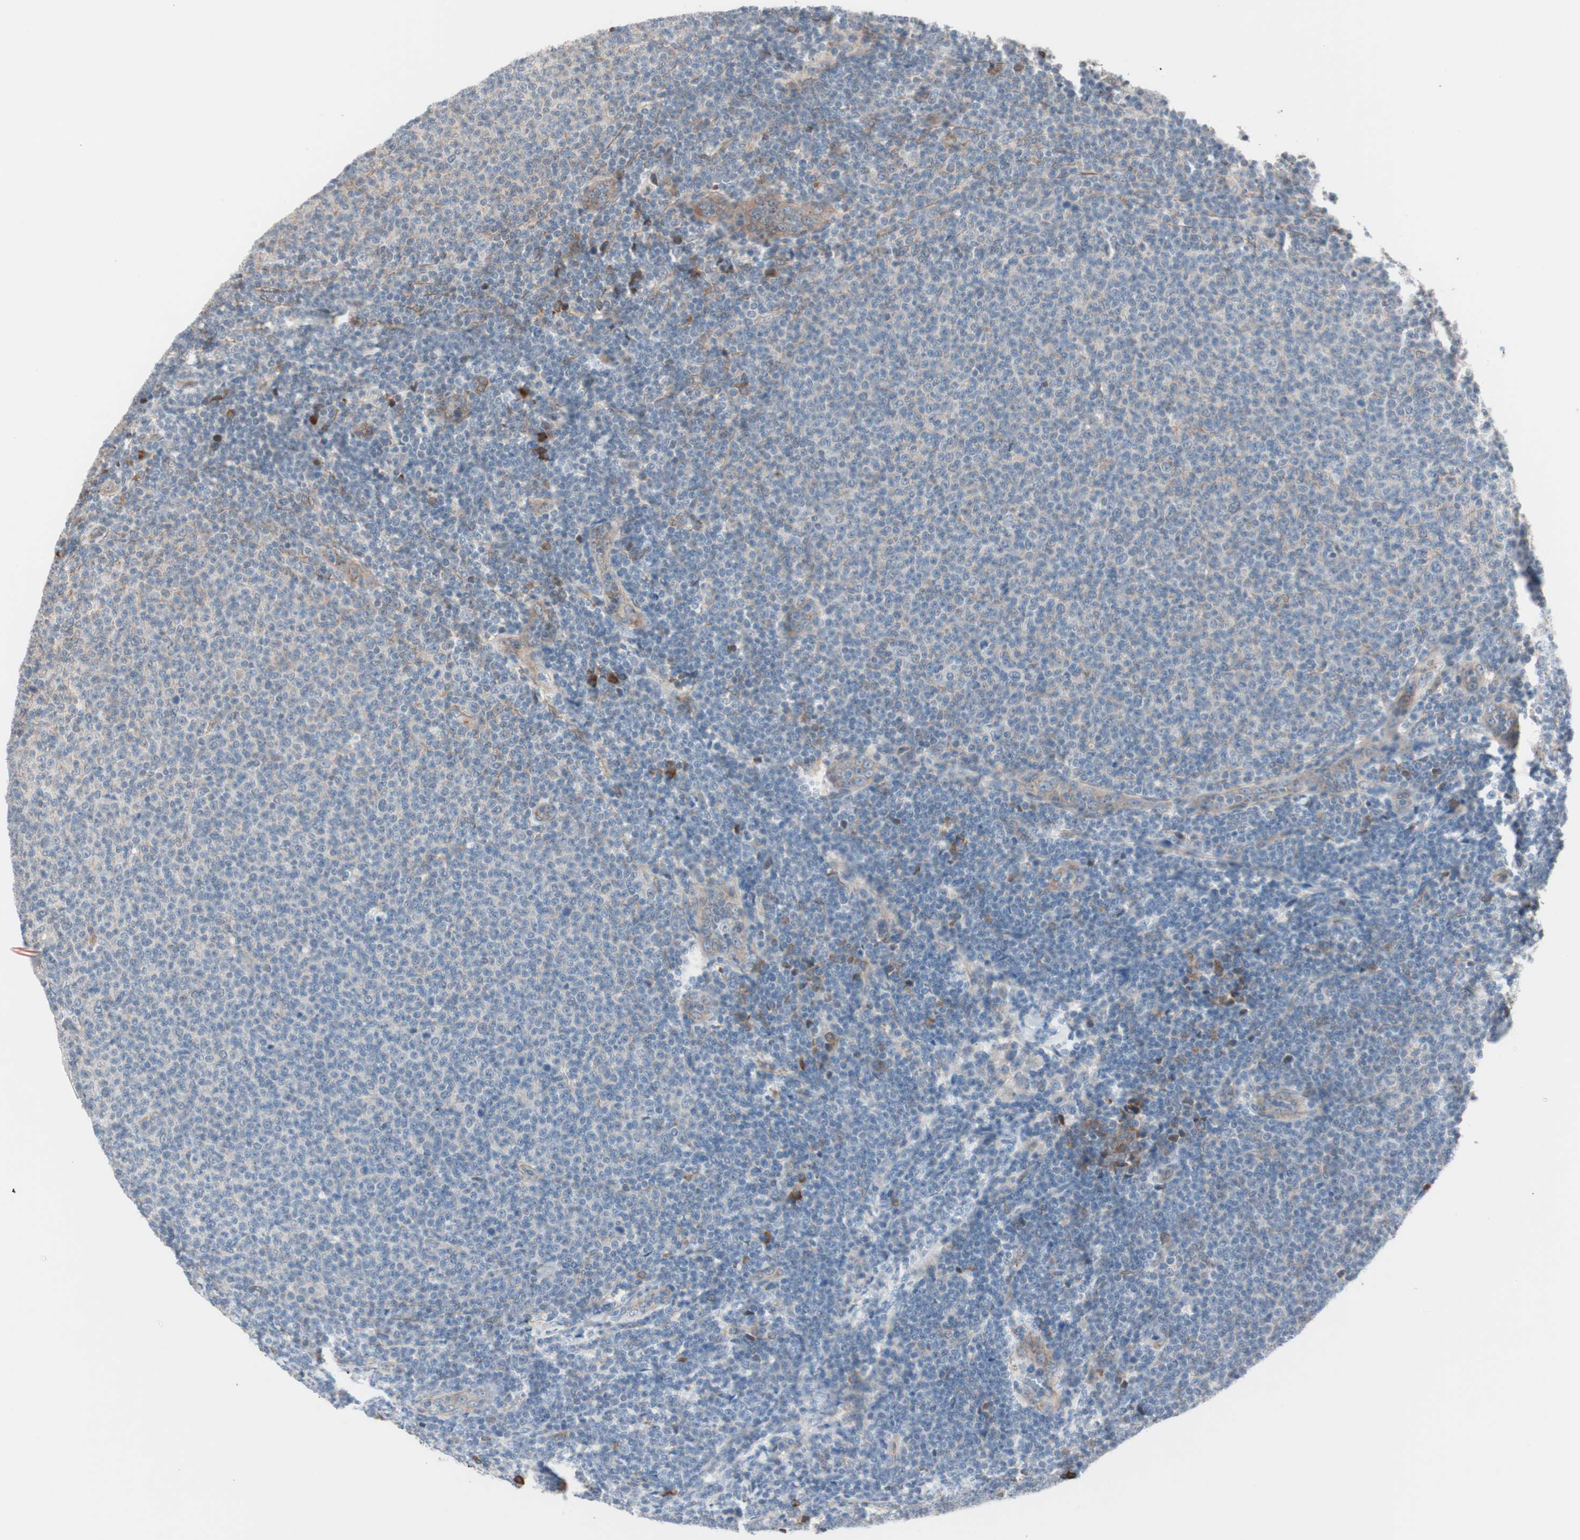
{"staining": {"intensity": "negative", "quantity": "none", "location": "none"}, "tissue": "lymphoma", "cell_type": "Tumor cells", "image_type": "cancer", "snomed": [{"axis": "morphology", "description": "Malignant lymphoma, non-Hodgkin's type, Low grade"}, {"axis": "topography", "description": "Lymph node"}], "caption": "A high-resolution photomicrograph shows immunohistochemistry staining of lymphoma, which exhibits no significant positivity in tumor cells.", "gene": "ALG5", "patient": {"sex": "male", "age": 66}}